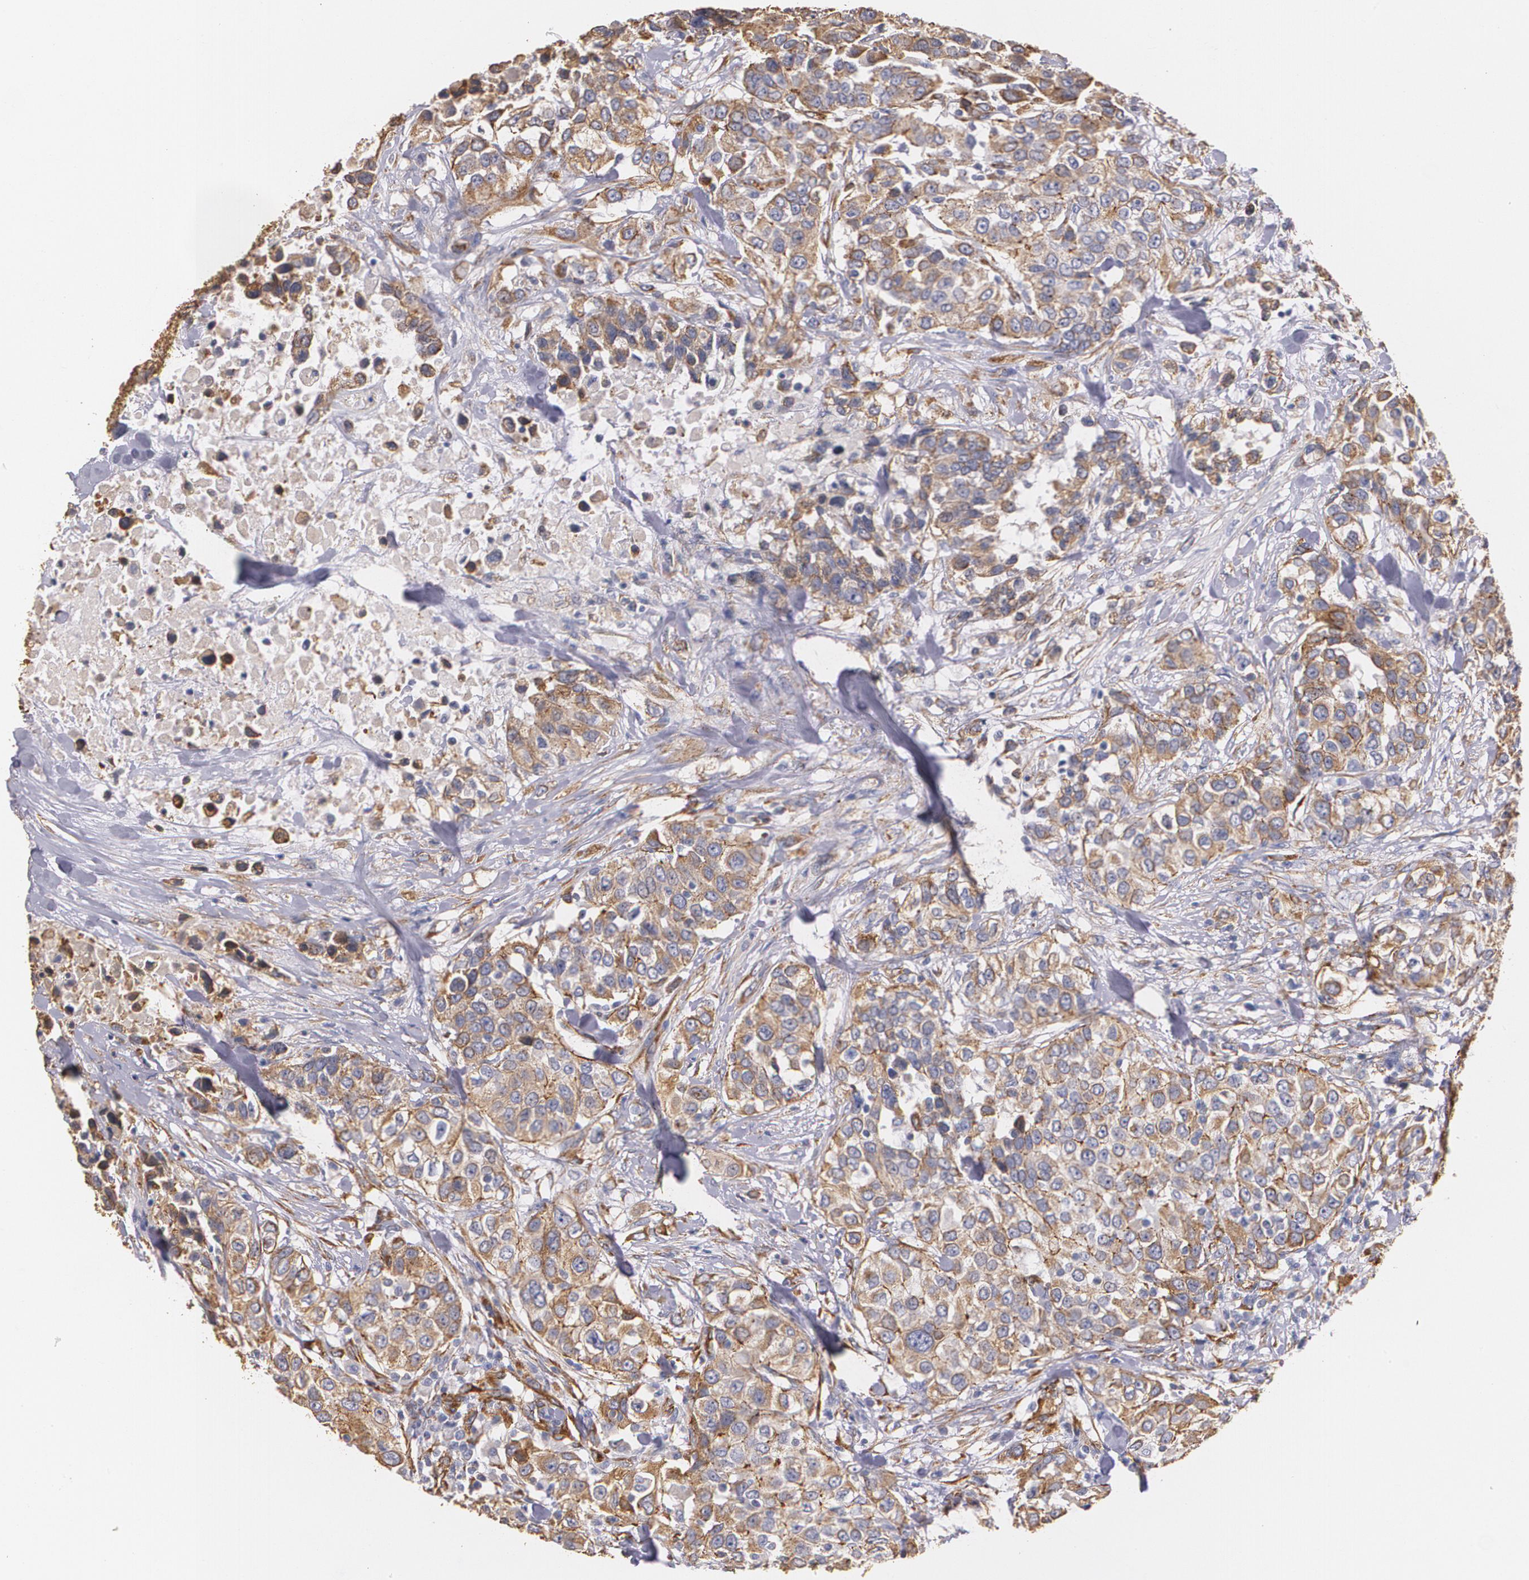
{"staining": {"intensity": "moderate", "quantity": "25%-75%", "location": "cytoplasmic/membranous"}, "tissue": "urothelial cancer", "cell_type": "Tumor cells", "image_type": "cancer", "snomed": [{"axis": "morphology", "description": "Urothelial carcinoma, High grade"}, {"axis": "topography", "description": "Urinary bladder"}], "caption": "Immunohistochemistry (DAB) staining of urothelial cancer exhibits moderate cytoplasmic/membranous protein staining in approximately 25%-75% of tumor cells.", "gene": "TJP1", "patient": {"sex": "female", "age": 80}}